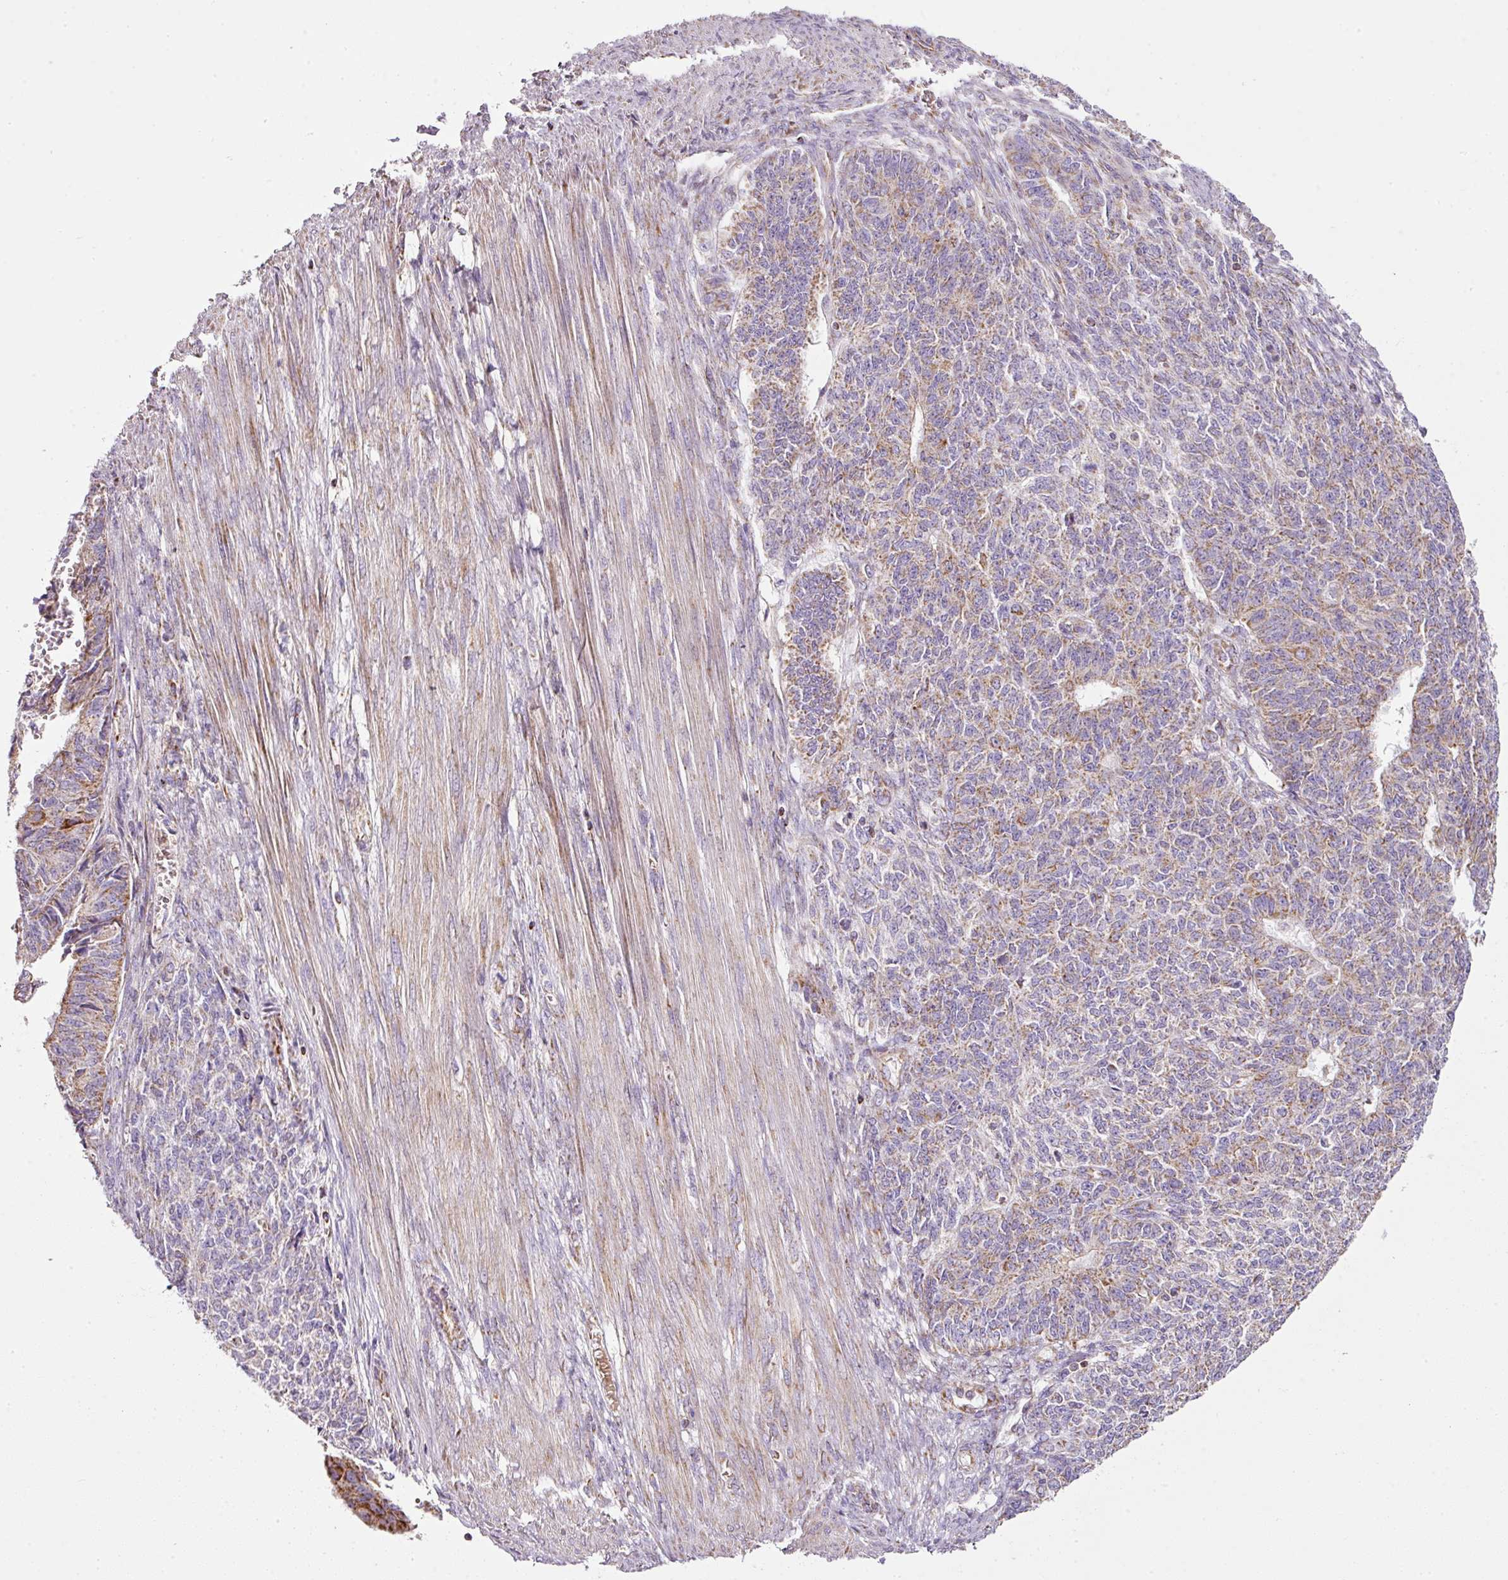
{"staining": {"intensity": "moderate", "quantity": "25%-75%", "location": "cytoplasmic/membranous"}, "tissue": "endometrial cancer", "cell_type": "Tumor cells", "image_type": "cancer", "snomed": [{"axis": "morphology", "description": "Adenocarcinoma, NOS"}, {"axis": "topography", "description": "Endometrium"}], "caption": "The micrograph reveals a brown stain indicating the presence of a protein in the cytoplasmic/membranous of tumor cells in adenocarcinoma (endometrial). Ihc stains the protein in brown and the nuclei are stained blue.", "gene": "SDHA", "patient": {"sex": "female", "age": 32}}